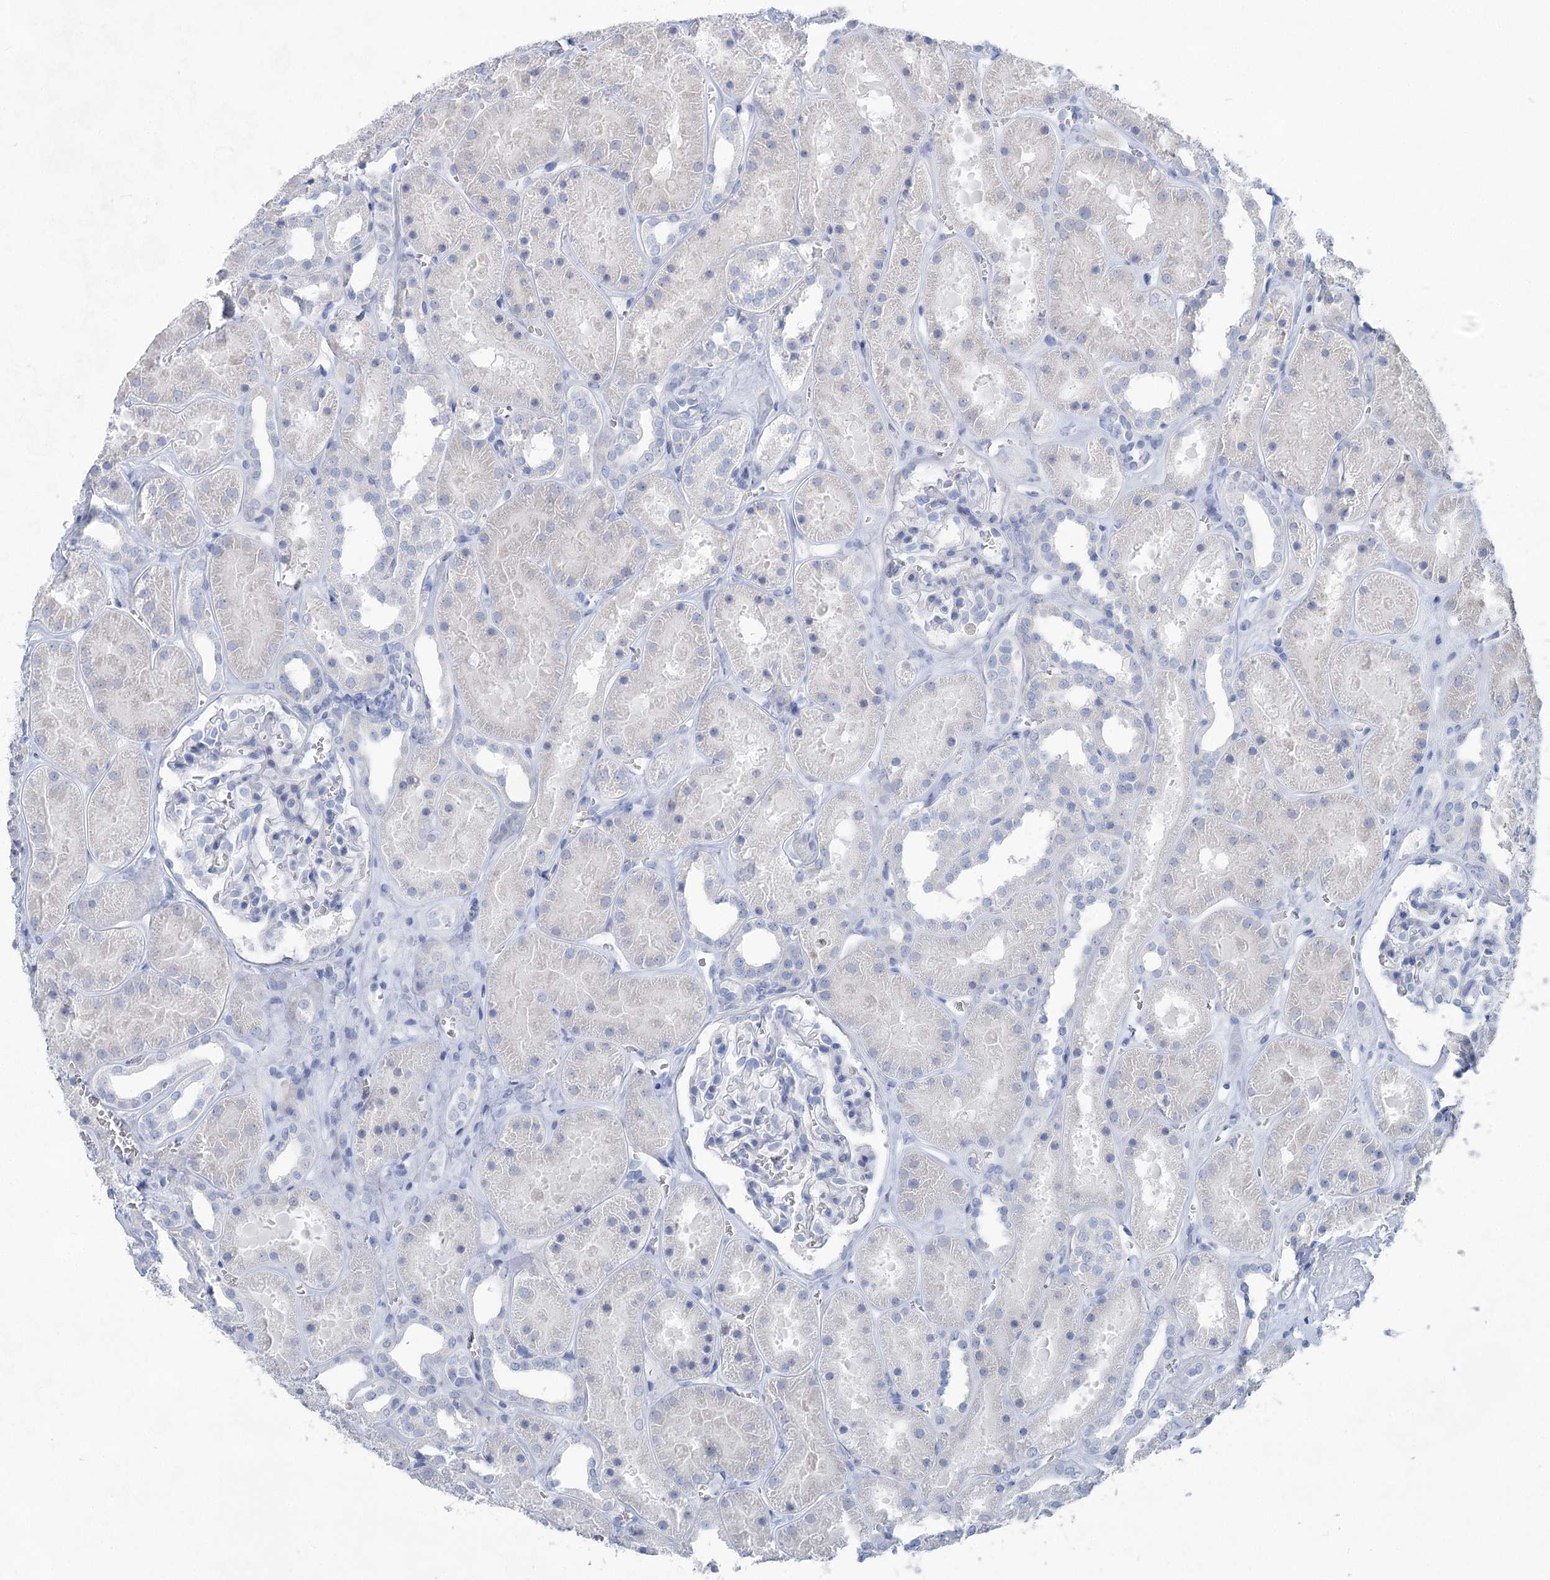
{"staining": {"intensity": "negative", "quantity": "none", "location": "none"}, "tissue": "kidney", "cell_type": "Cells in glomeruli", "image_type": "normal", "snomed": [{"axis": "morphology", "description": "Normal tissue, NOS"}, {"axis": "topography", "description": "Kidney"}], "caption": "Human kidney stained for a protein using IHC reveals no positivity in cells in glomeruli.", "gene": "WDR74", "patient": {"sex": "female", "age": 41}}